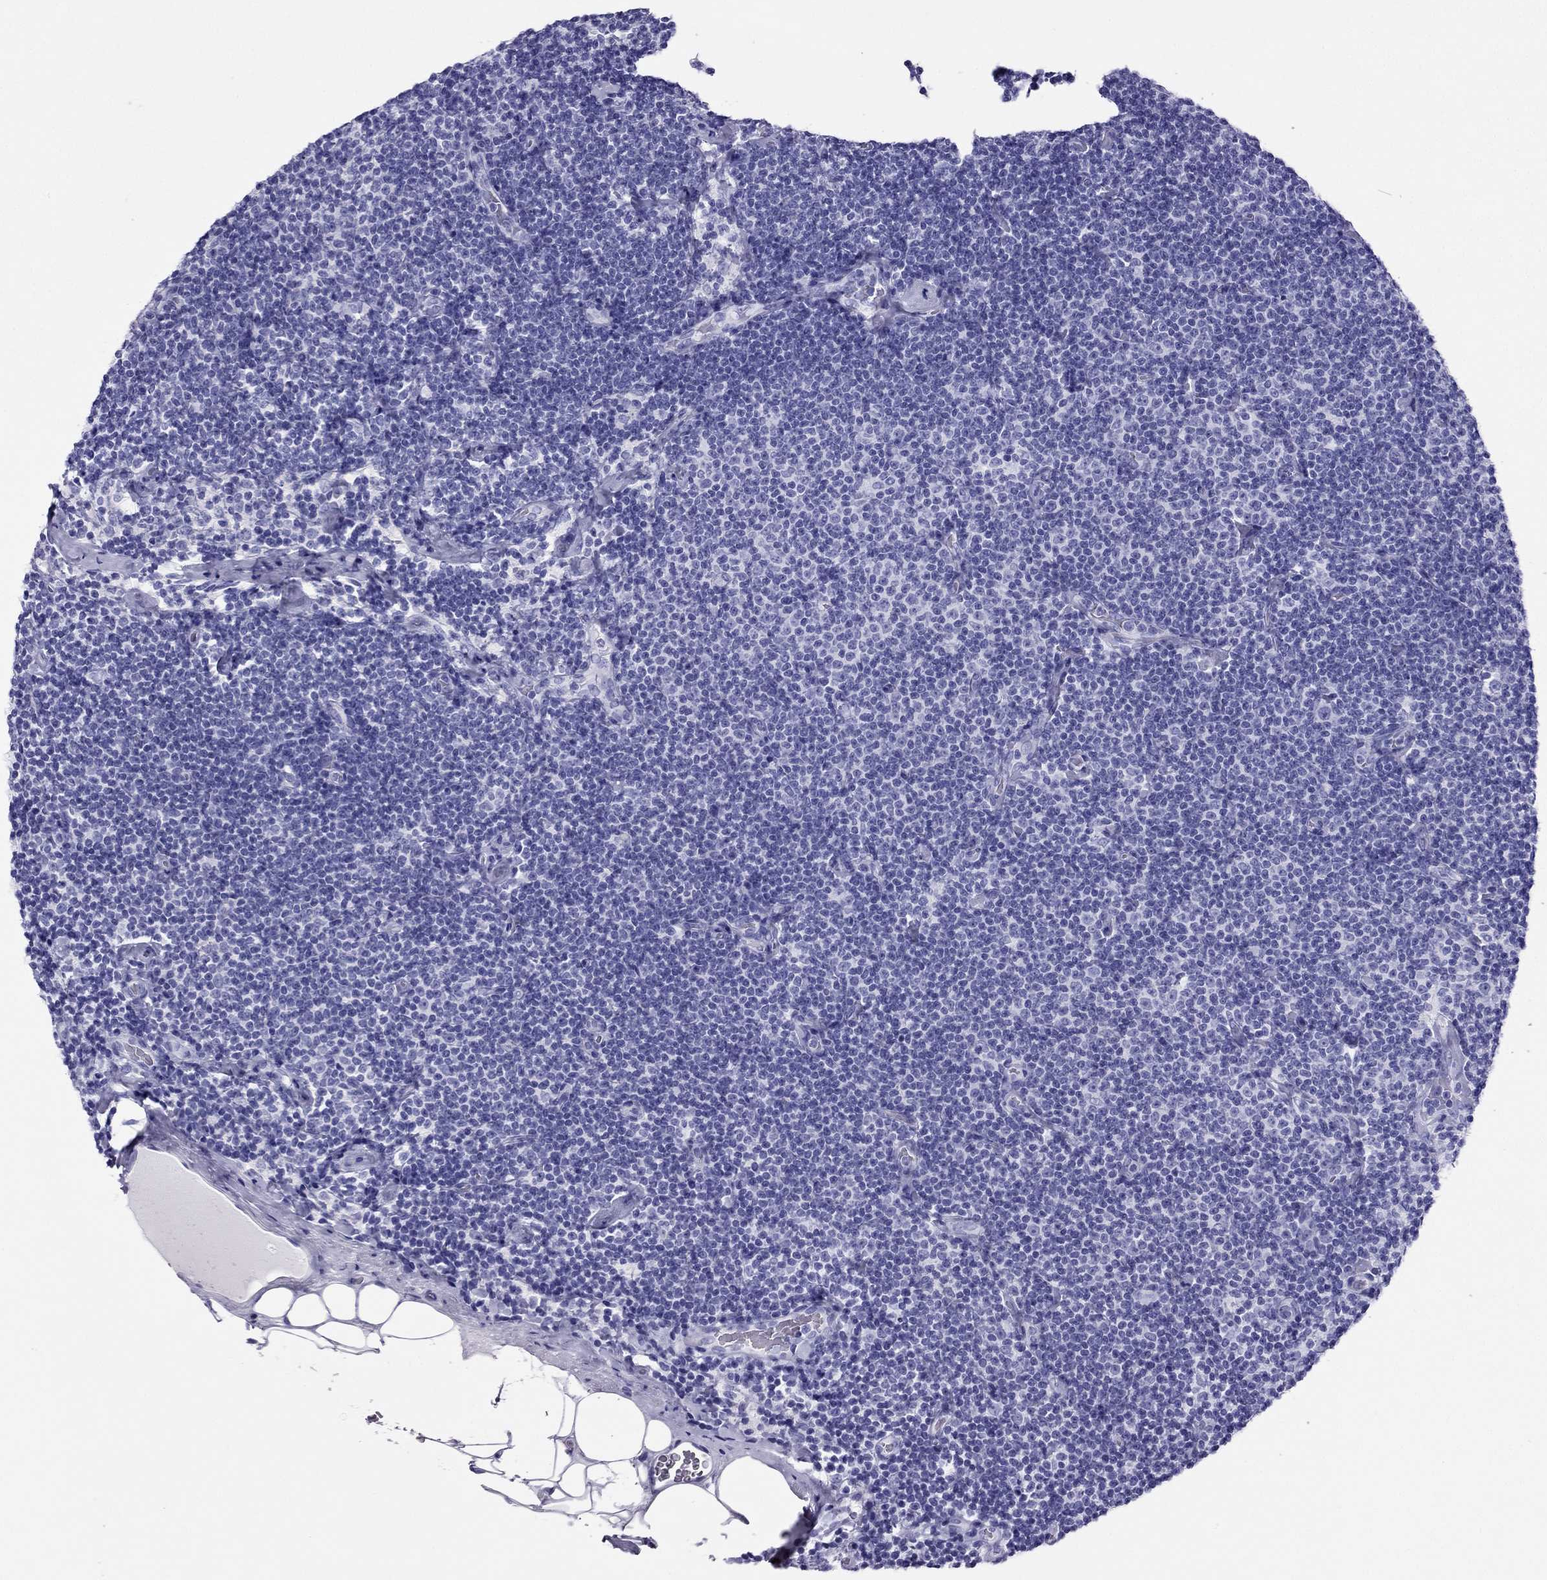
{"staining": {"intensity": "negative", "quantity": "none", "location": "none"}, "tissue": "lymphoma", "cell_type": "Tumor cells", "image_type": "cancer", "snomed": [{"axis": "morphology", "description": "Malignant lymphoma, non-Hodgkin's type, Low grade"}, {"axis": "topography", "description": "Lymph node"}], "caption": "The immunohistochemistry histopathology image has no significant staining in tumor cells of lymphoma tissue.", "gene": "PDE6A", "patient": {"sex": "male", "age": 81}}